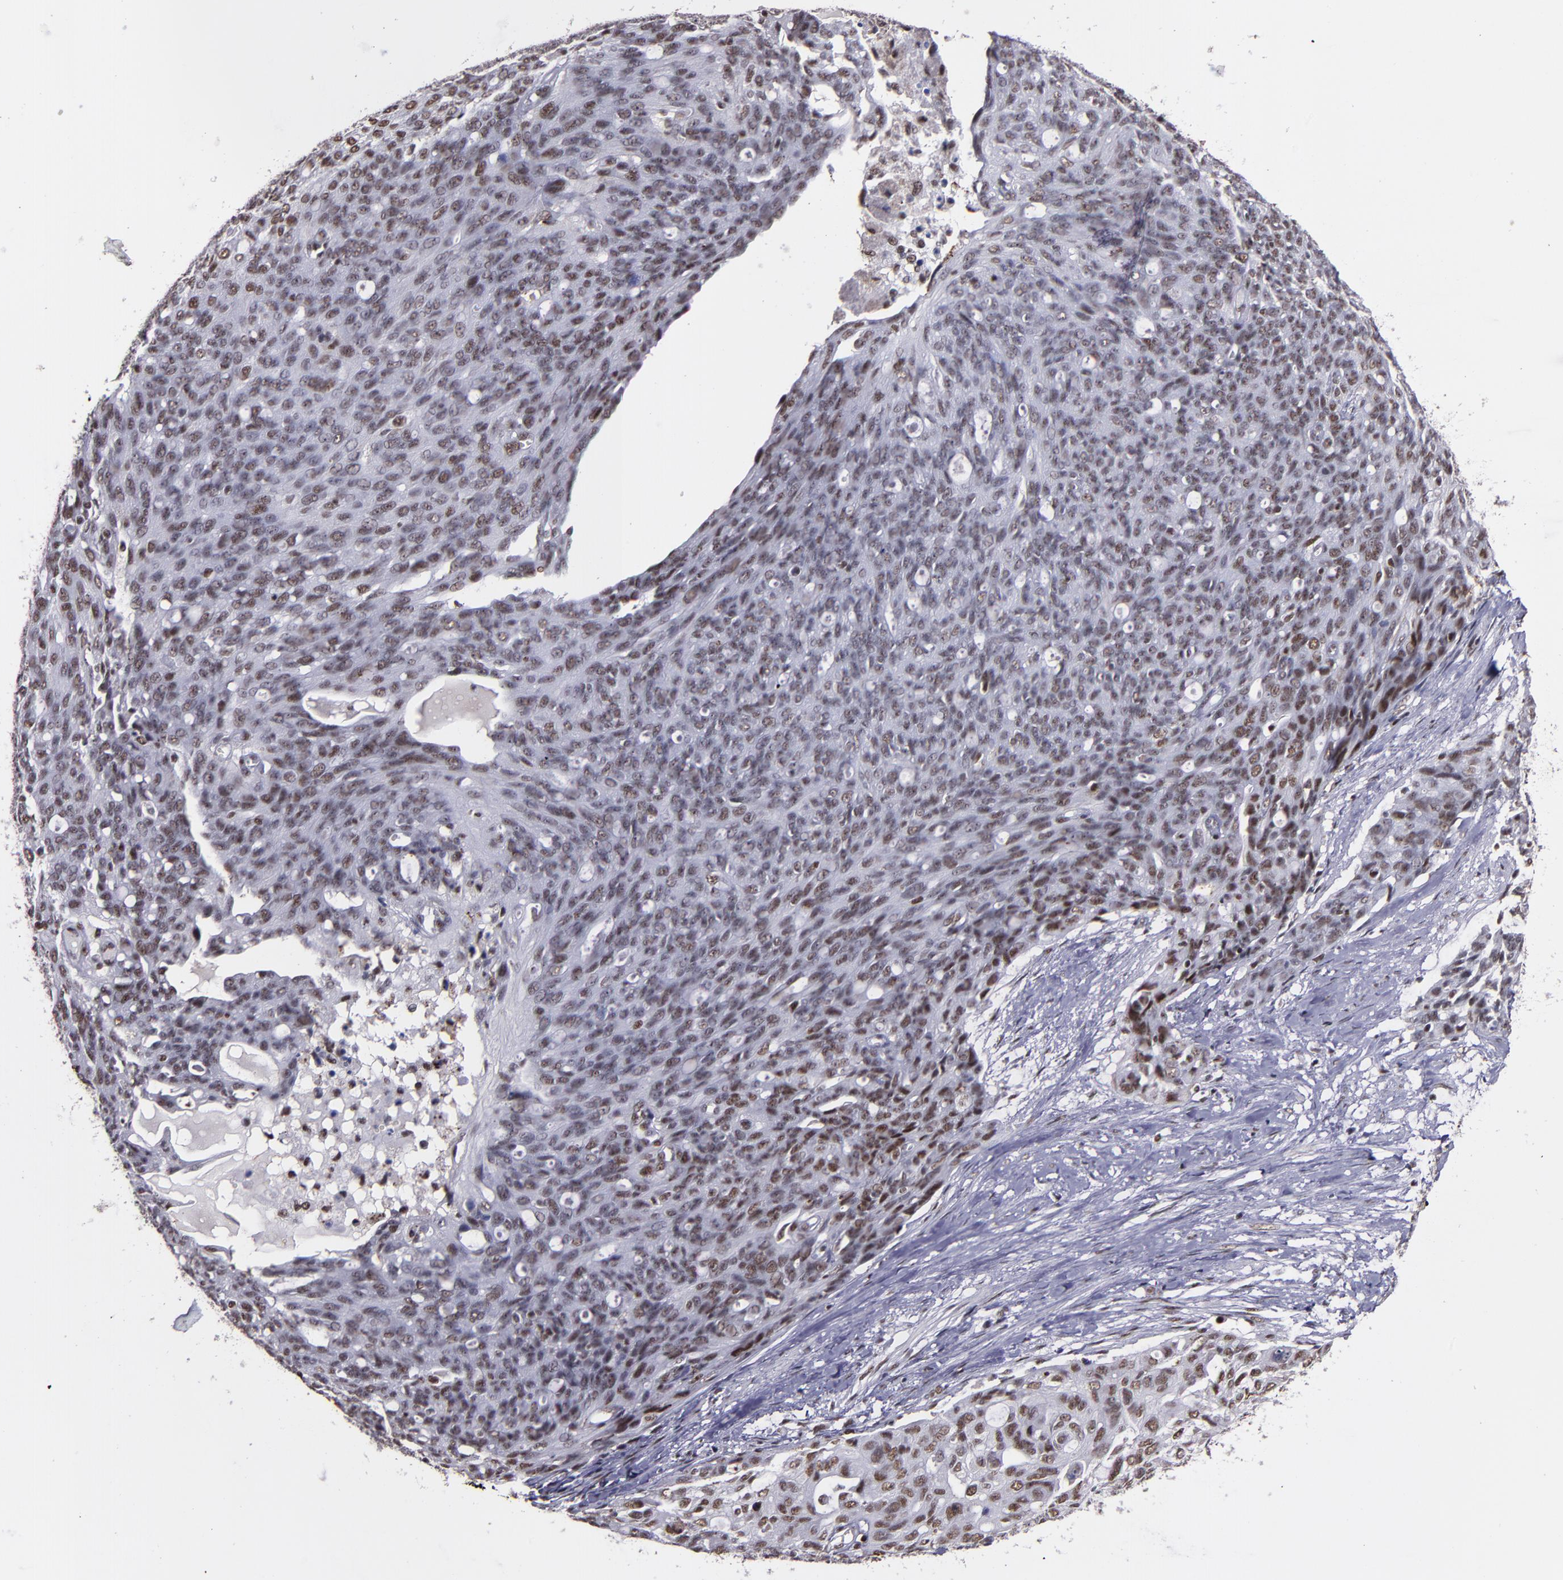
{"staining": {"intensity": "weak", "quantity": ">75%", "location": "nuclear"}, "tissue": "ovarian cancer", "cell_type": "Tumor cells", "image_type": "cancer", "snomed": [{"axis": "morphology", "description": "Carcinoma, endometroid"}, {"axis": "topography", "description": "Ovary"}], "caption": "Brown immunohistochemical staining in human endometroid carcinoma (ovarian) reveals weak nuclear positivity in about >75% of tumor cells.", "gene": "PPP4R3A", "patient": {"sex": "female", "age": 60}}